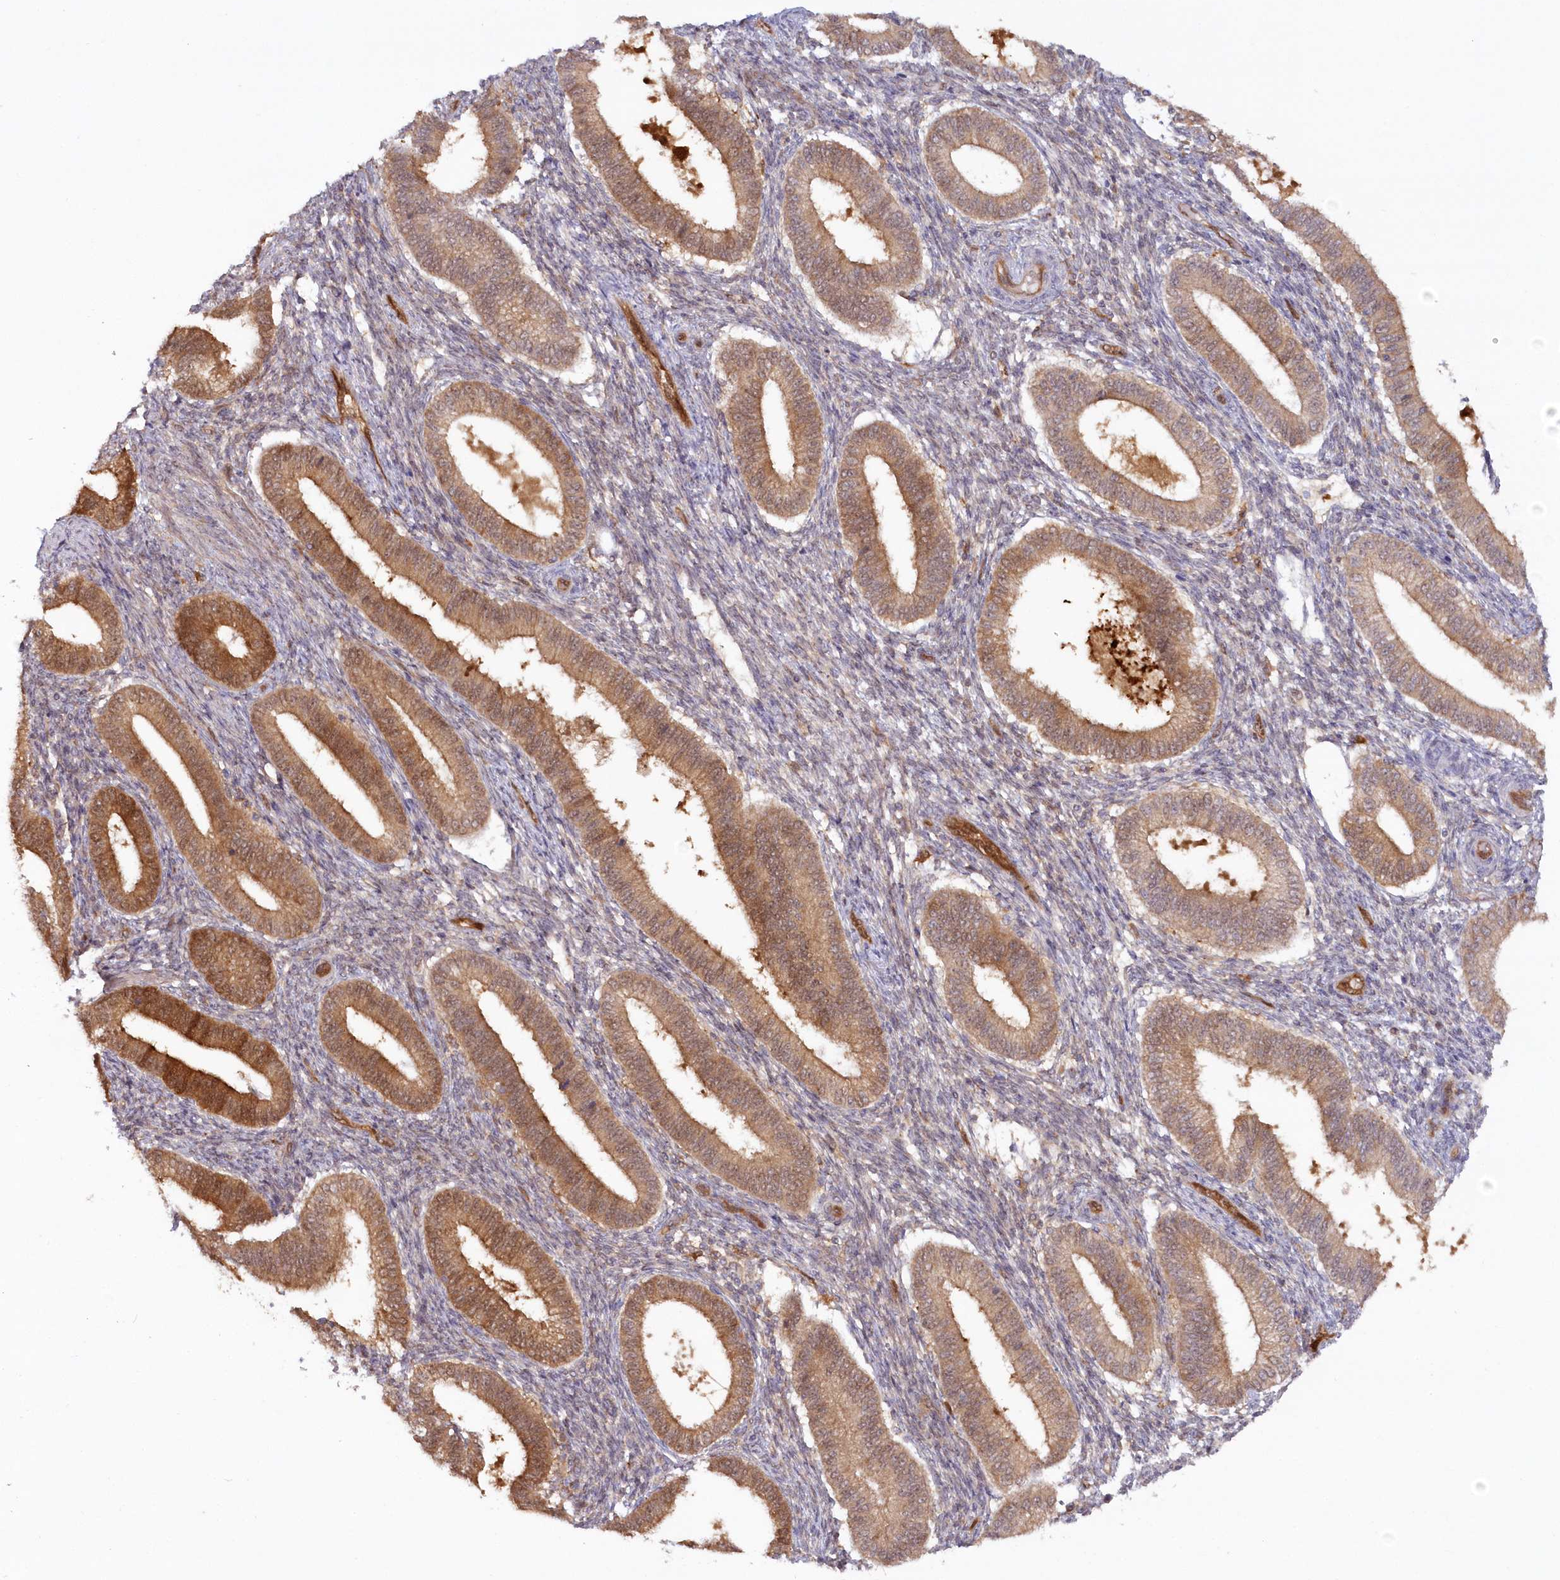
{"staining": {"intensity": "negative", "quantity": "none", "location": "none"}, "tissue": "endometrium", "cell_type": "Cells in endometrial stroma", "image_type": "normal", "snomed": [{"axis": "morphology", "description": "Normal tissue, NOS"}, {"axis": "topography", "description": "Endometrium"}], "caption": "This is an IHC photomicrograph of benign endometrium. There is no expression in cells in endometrial stroma.", "gene": "GBE1", "patient": {"sex": "female", "age": 39}}